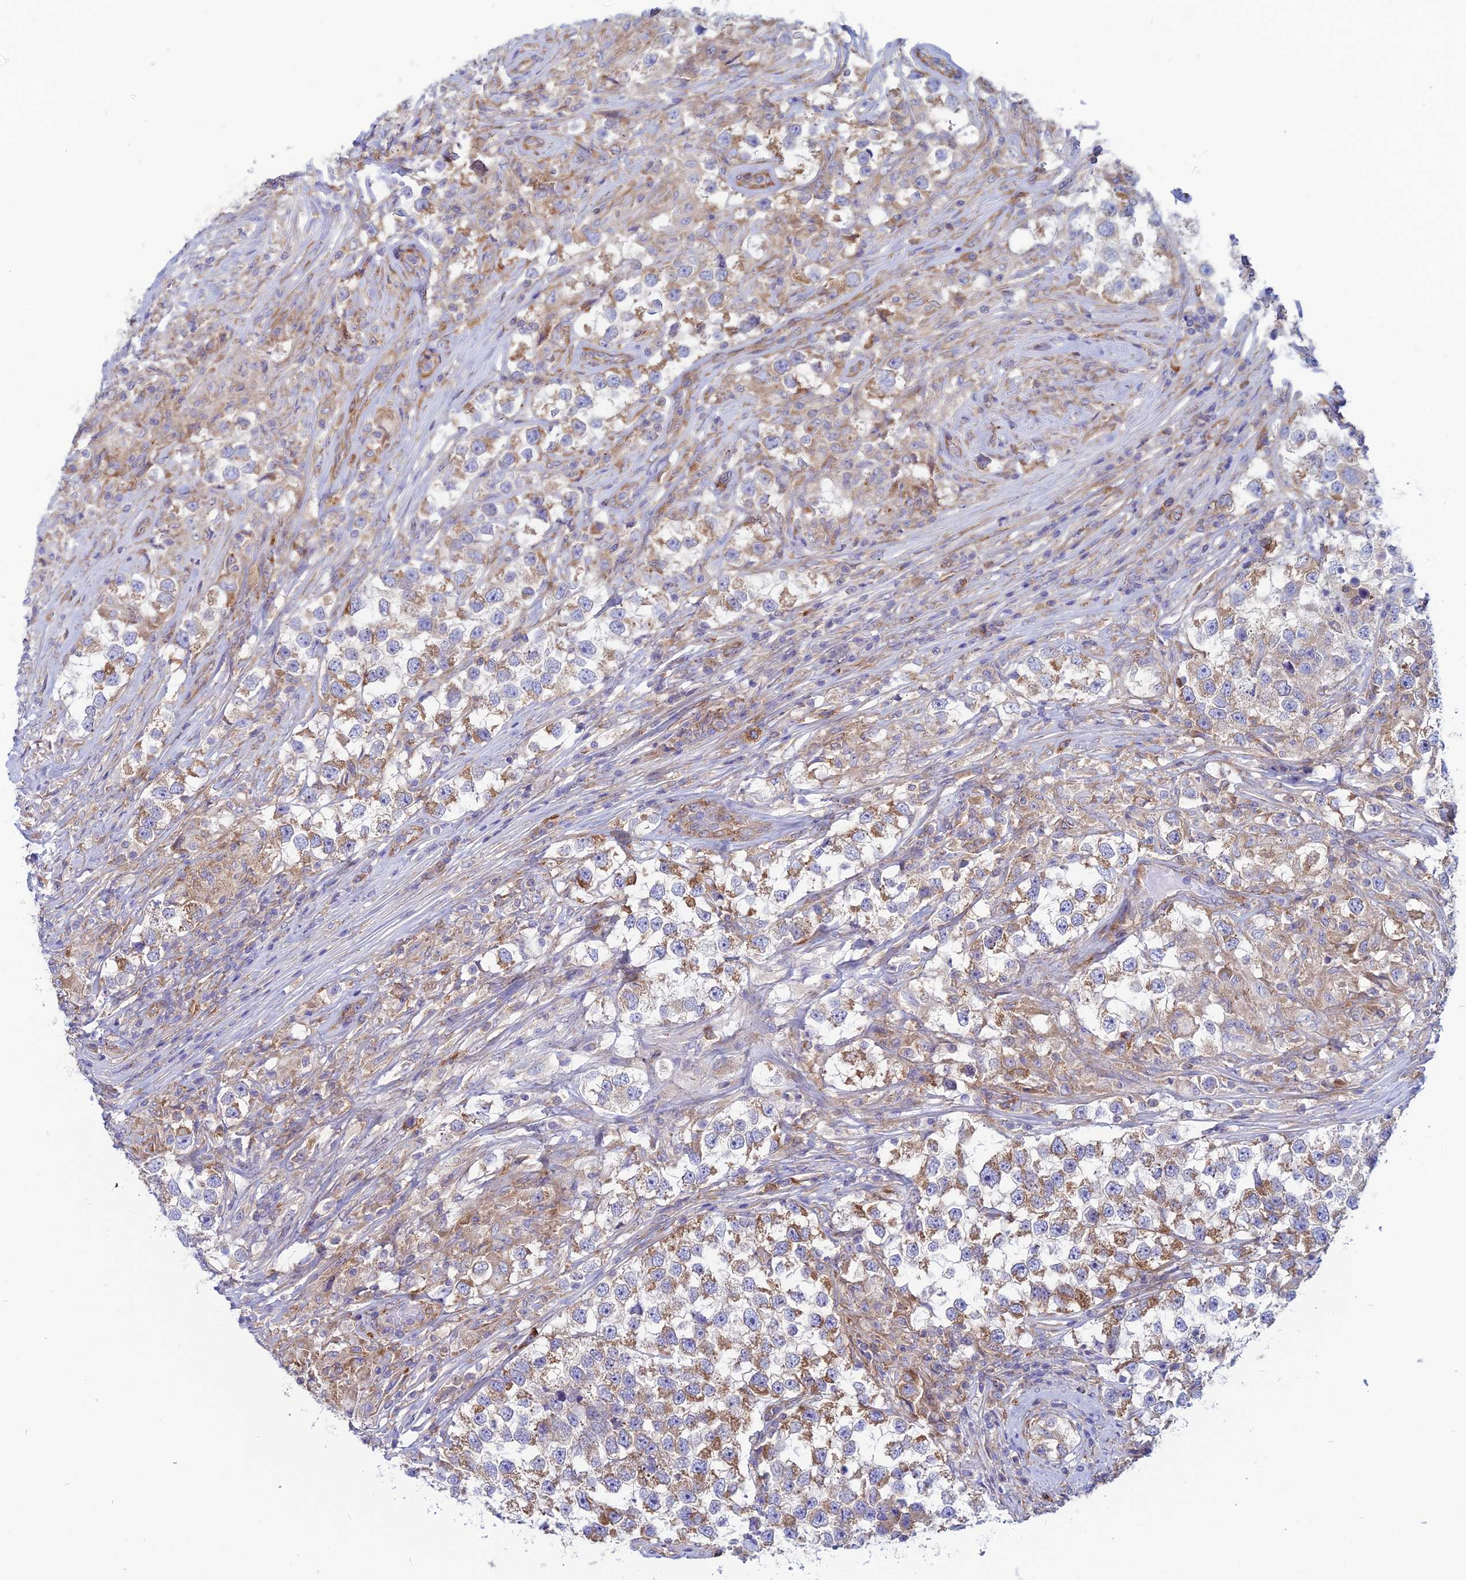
{"staining": {"intensity": "moderate", "quantity": "25%-75%", "location": "cytoplasmic/membranous"}, "tissue": "testis cancer", "cell_type": "Tumor cells", "image_type": "cancer", "snomed": [{"axis": "morphology", "description": "Seminoma, NOS"}, {"axis": "topography", "description": "Testis"}], "caption": "Immunohistochemical staining of testis cancer displays medium levels of moderate cytoplasmic/membranous protein positivity in about 25%-75% of tumor cells.", "gene": "TXLNA", "patient": {"sex": "male", "age": 46}}